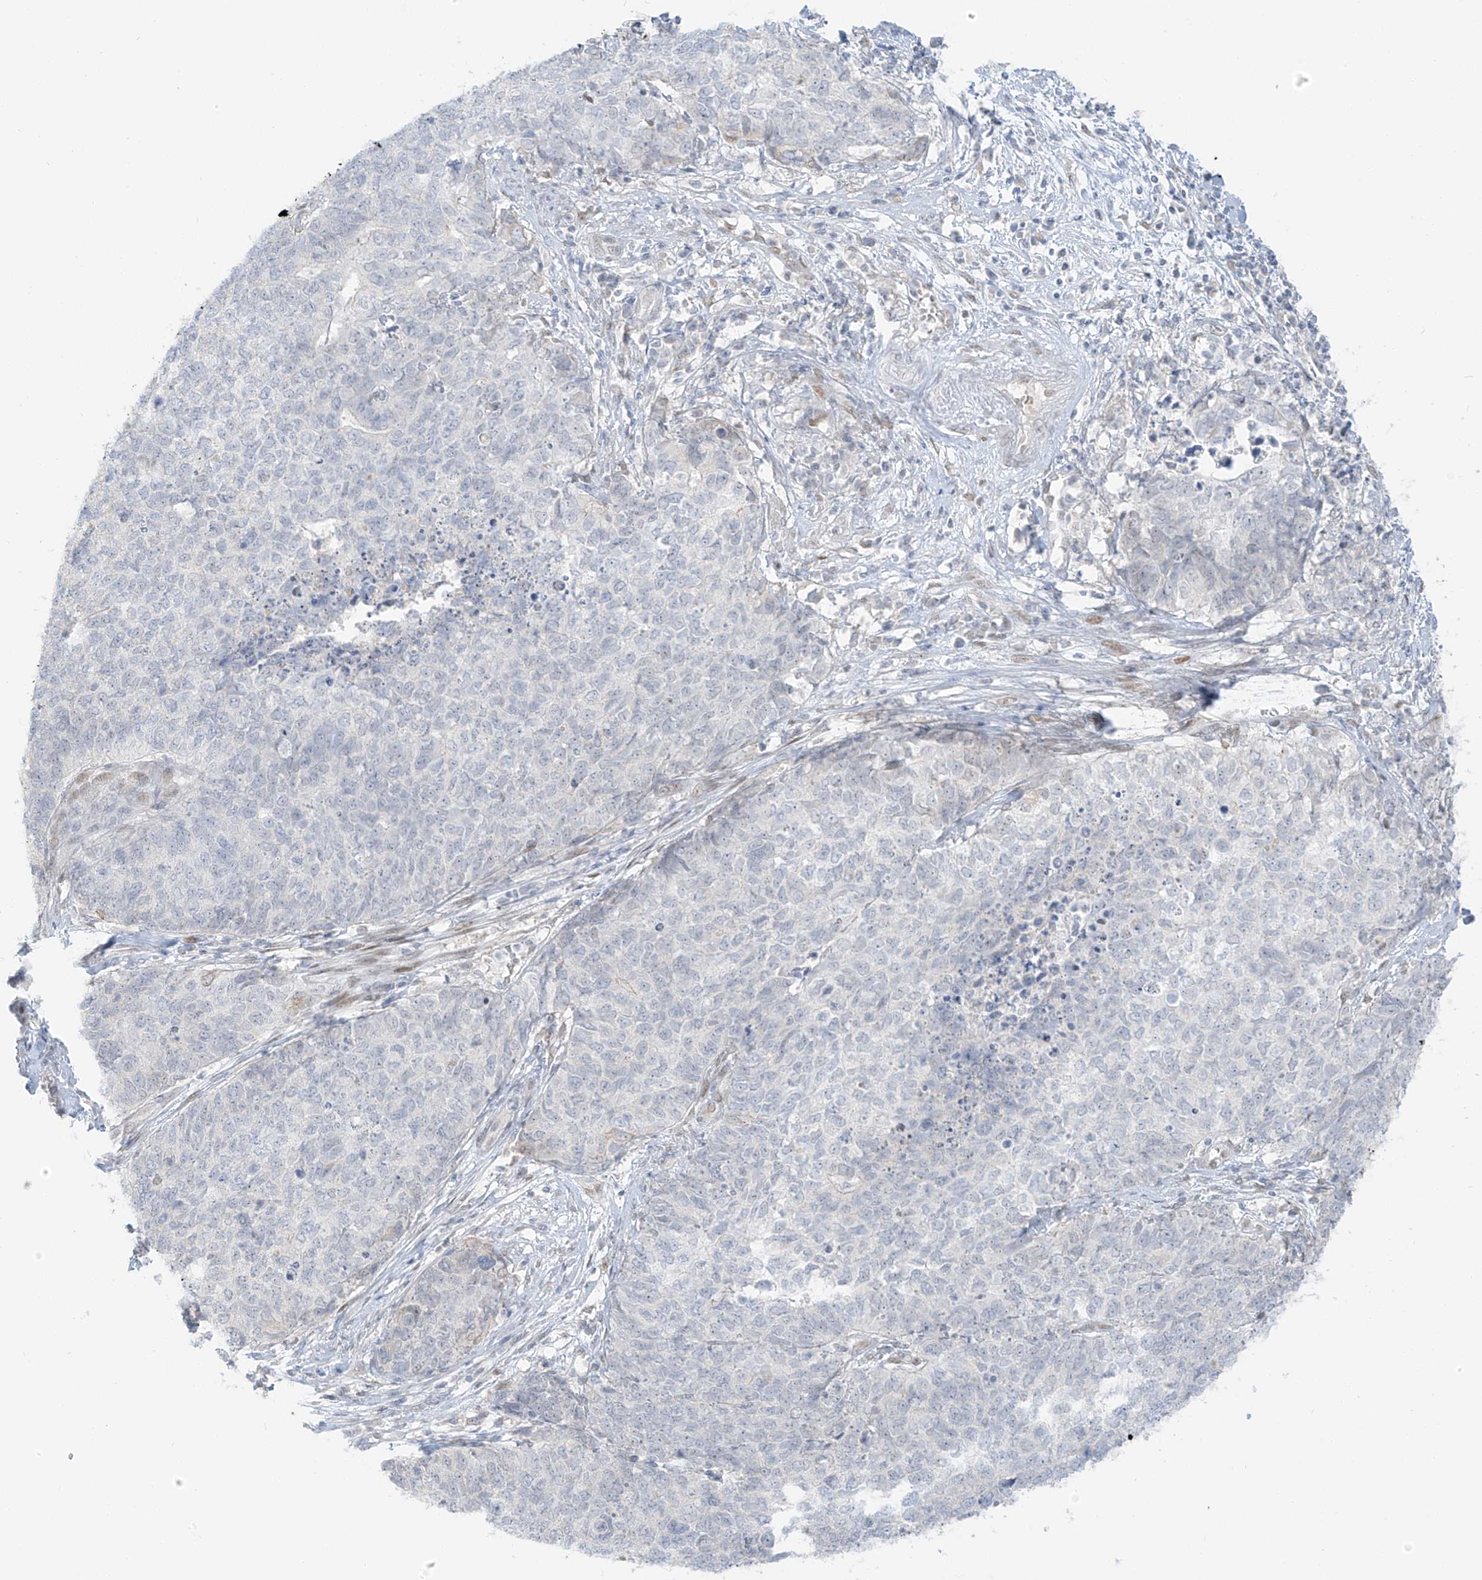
{"staining": {"intensity": "negative", "quantity": "none", "location": "none"}, "tissue": "cervical cancer", "cell_type": "Tumor cells", "image_type": "cancer", "snomed": [{"axis": "morphology", "description": "Squamous cell carcinoma, NOS"}, {"axis": "topography", "description": "Cervix"}], "caption": "Immunohistochemical staining of squamous cell carcinoma (cervical) shows no significant positivity in tumor cells.", "gene": "ZNF774", "patient": {"sex": "female", "age": 63}}